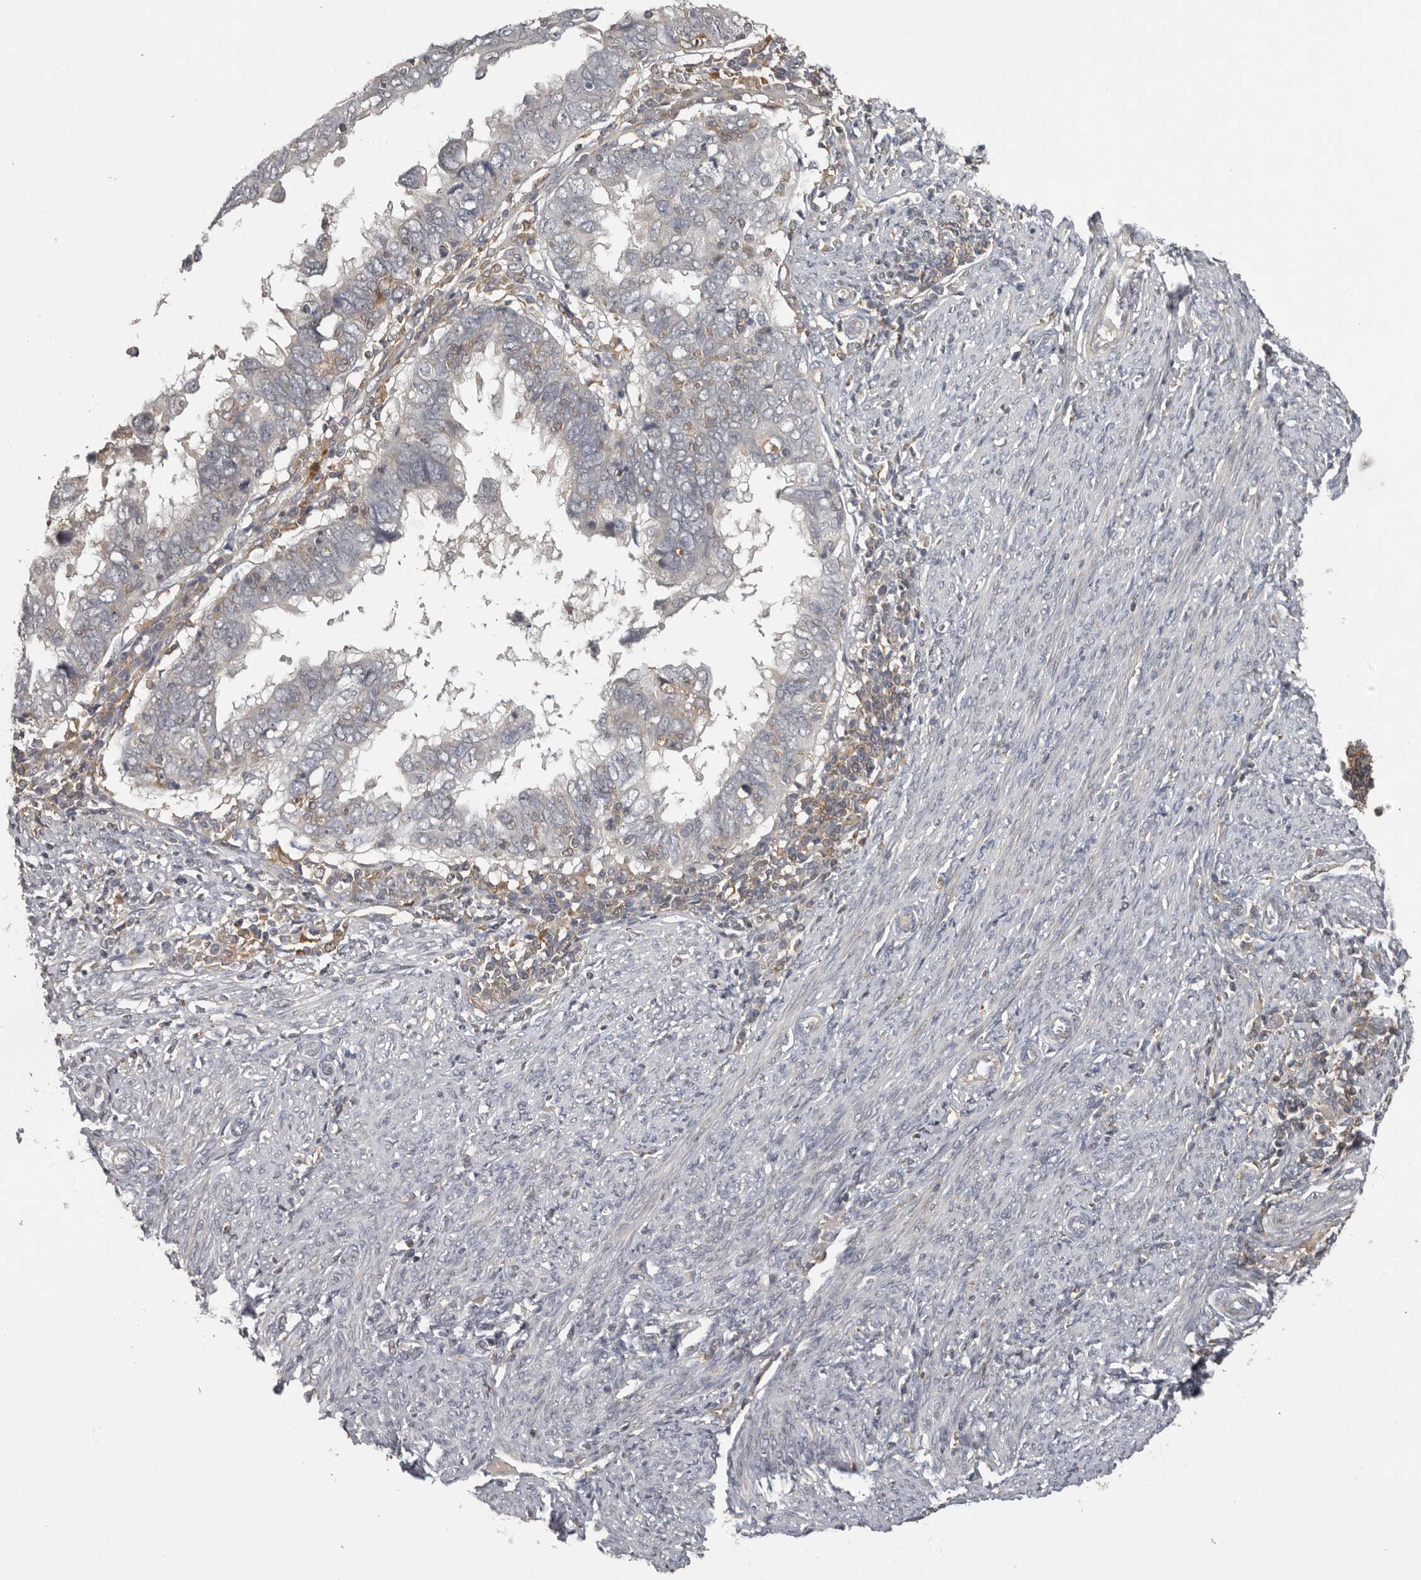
{"staining": {"intensity": "negative", "quantity": "none", "location": "none"}, "tissue": "endometrial cancer", "cell_type": "Tumor cells", "image_type": "cancer", "snomed": [{"axis": "morphology", "description": "Adenocarcinoma, NOS"}, {"axis": "topography", "description": "Uterus"}], "caption": "Immunohistochemistry image of neoplastic tissue: human endometrial cancer stained with DAB demonstrates no significant protein staining in tumor cells.", "gene": "ANKRD44", "patient": {"sex": "female", "age": 77}}